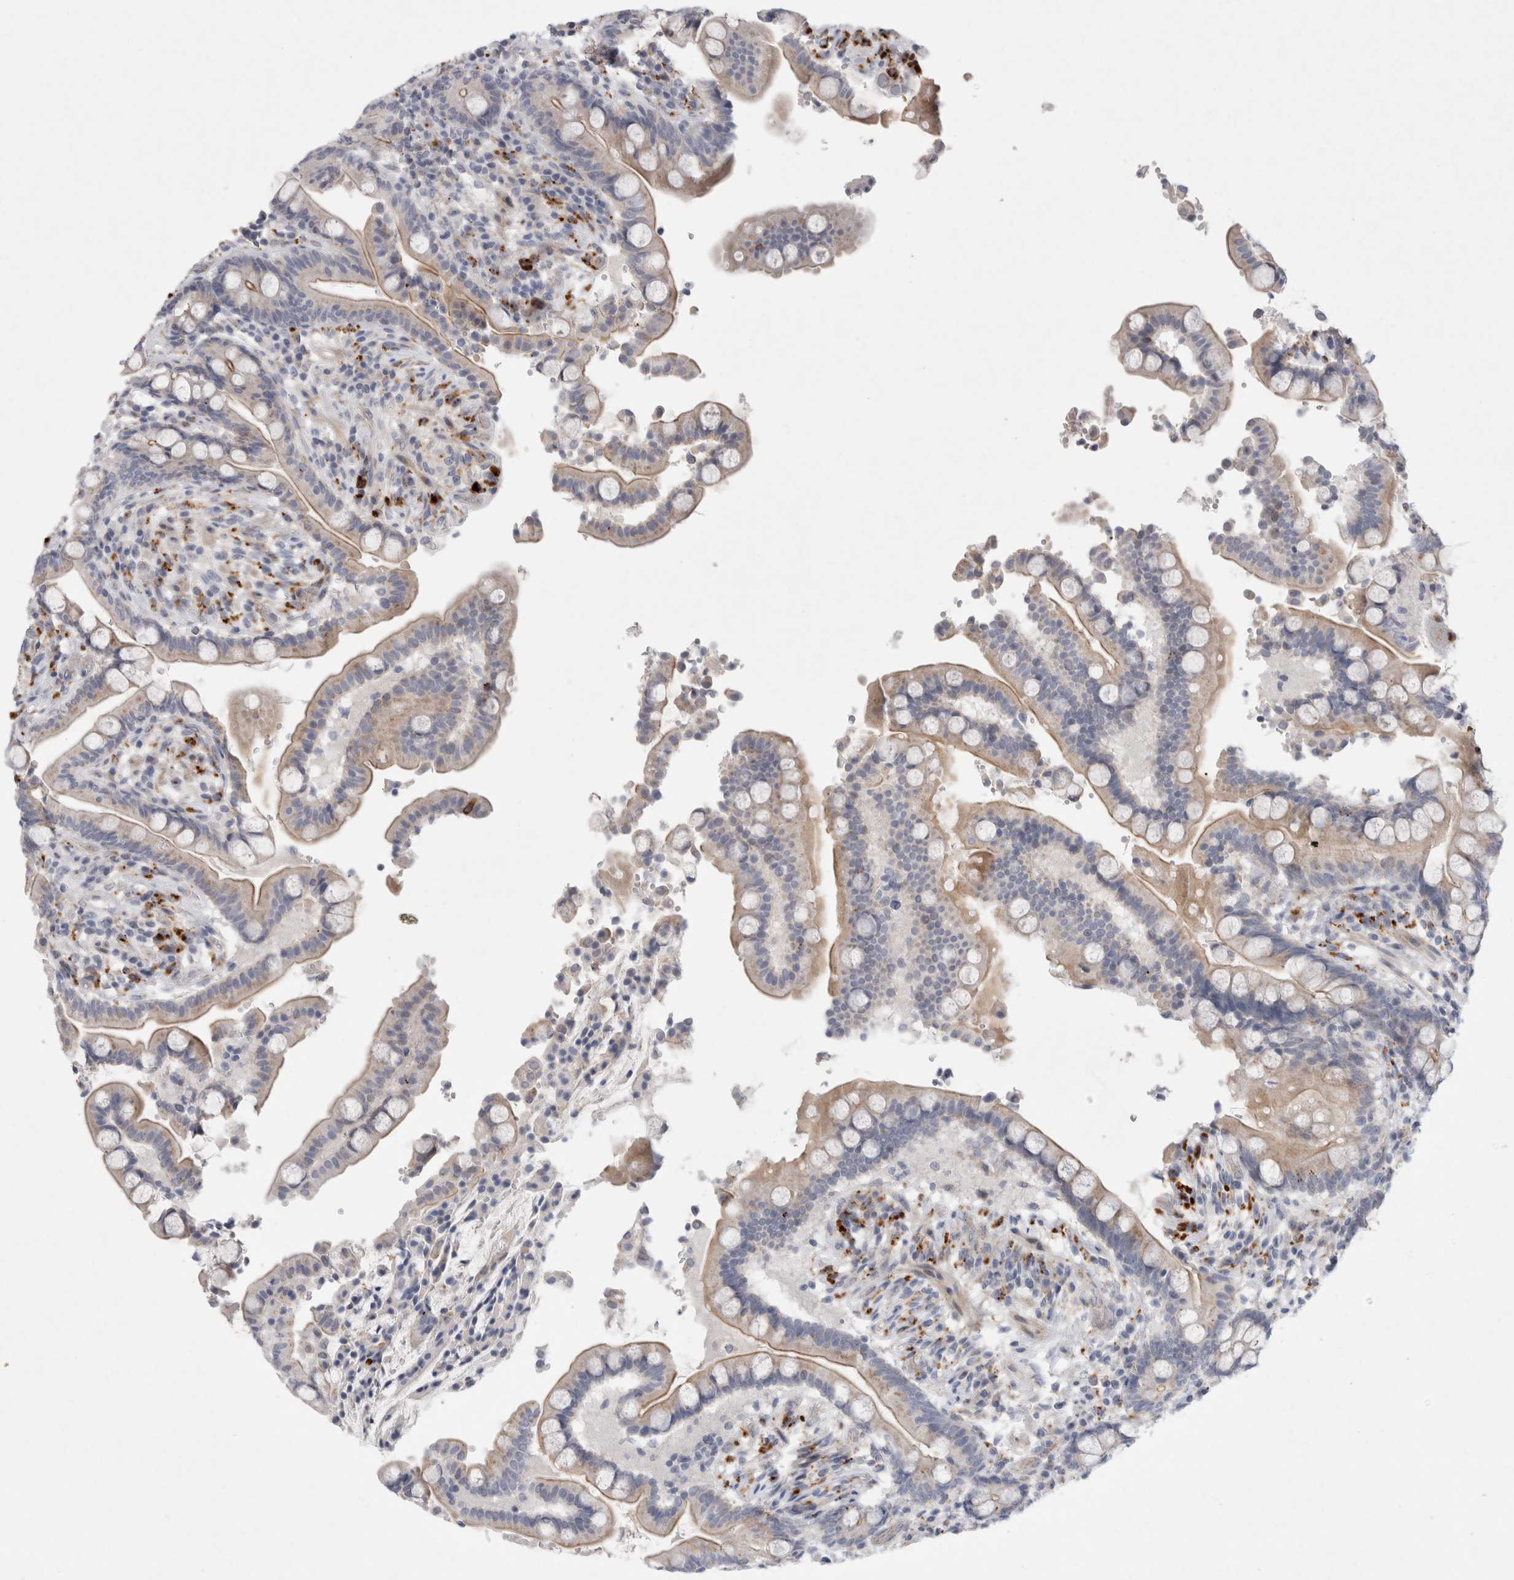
{"staining": {"intensity": "weak", "quantity": "25%-75%", "location": "cytoplasmic/membranous"}, "tissue": "colon", "cell_type": "Endothelial cells", "image_type": "normal", "snomed": [{"axis": "morphology", "description": "Normal tissue, NOS"}, {"axis": "topography", "description": "Colon"}], "caption": "Human colon stained with a brown dye displays weak cytoplasmic/membranous positive staining in about 25%-75% of endothelial cells.", "gene": "GAA", "patient": {"sex": "male", "age": 73}}